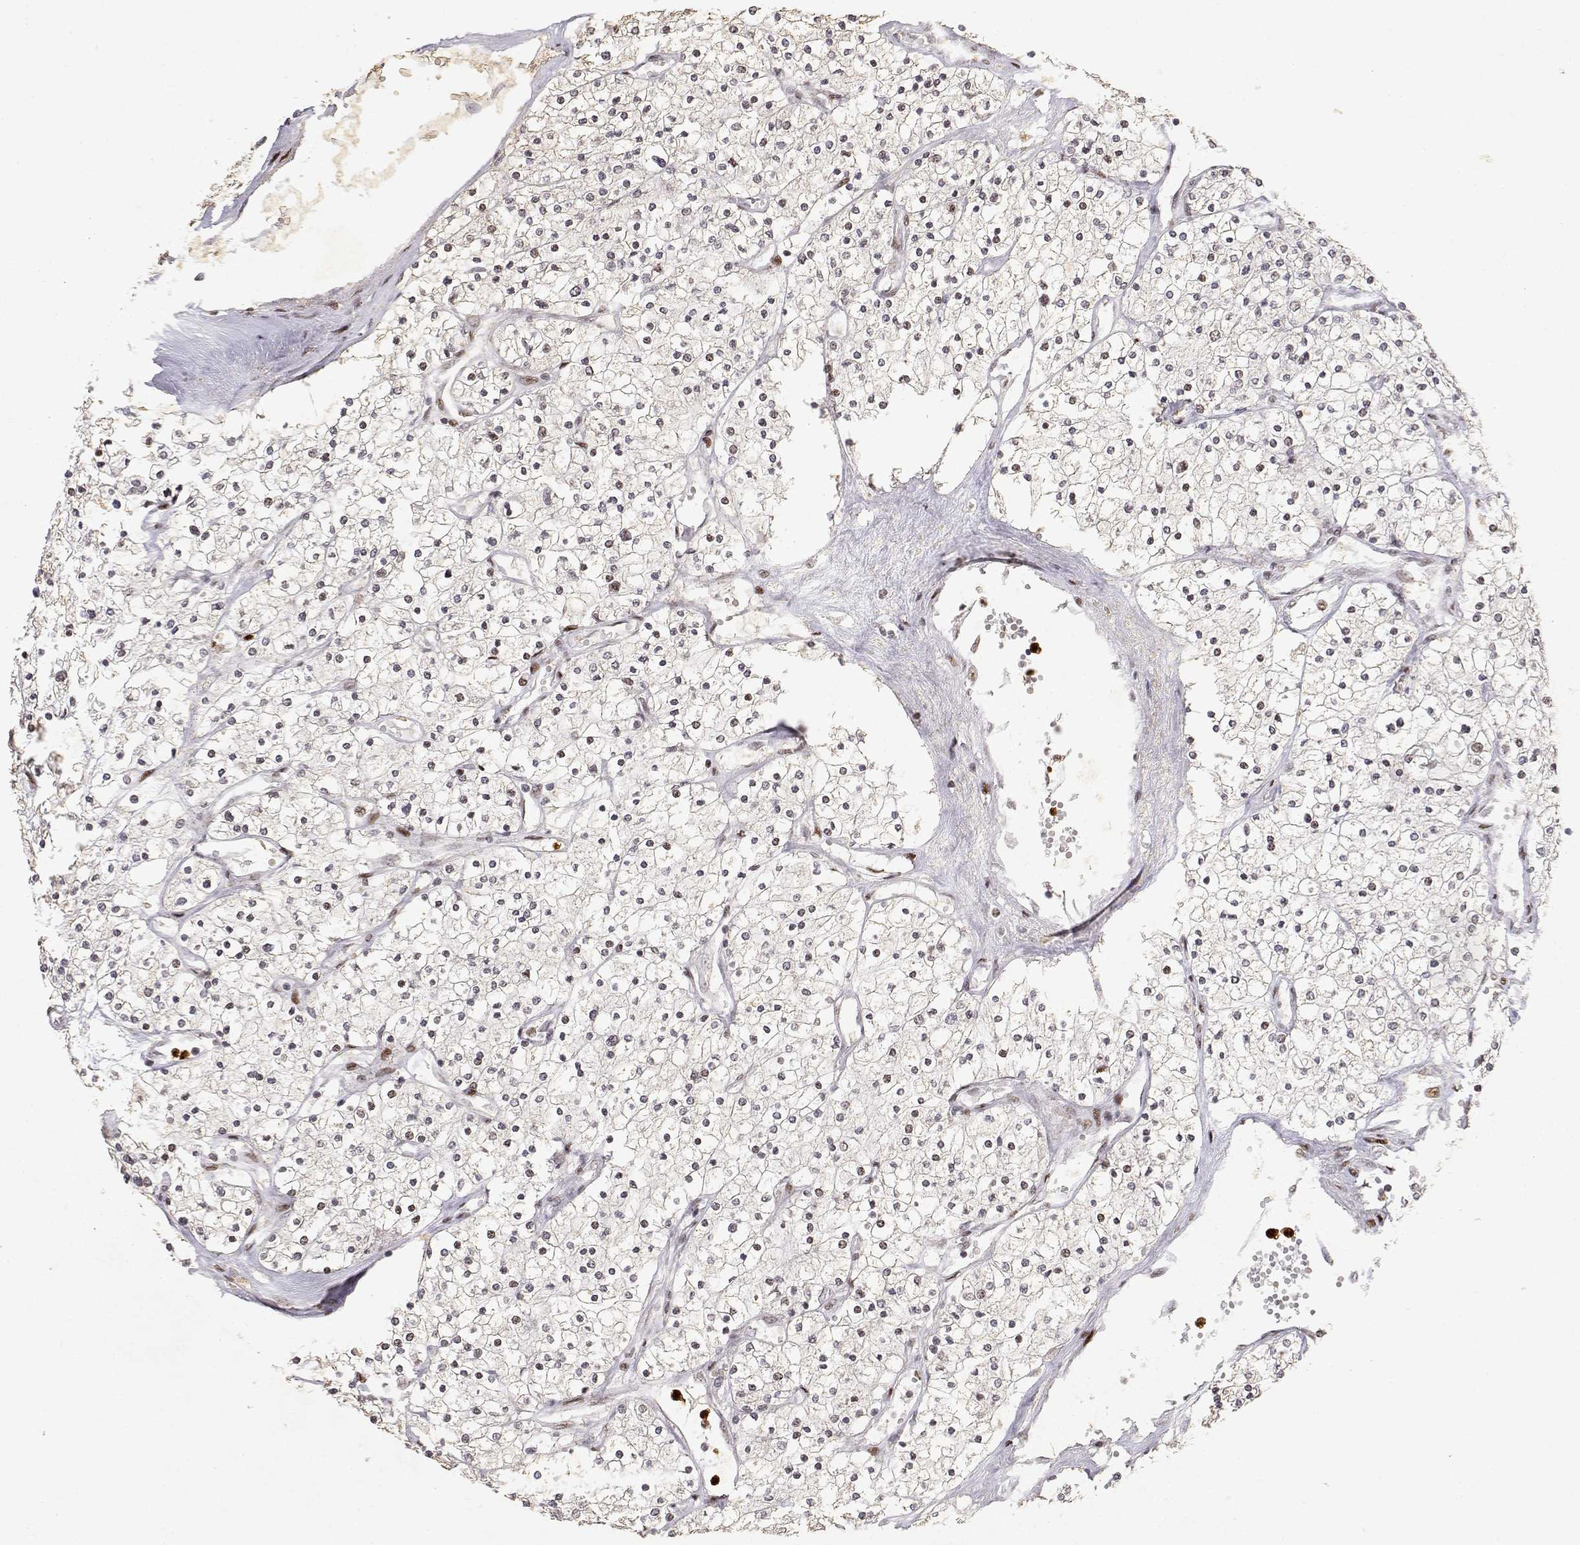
{"staining": {"intensity": "weak", "quantity": "<25%", "location": "nuclear"}, "tissue": "renal cancer", "cell_type": "Tumor cells", "image_type": "cancer", "snomed": [{"axis": "morphology", "description": "Adenocarcinoma, NOS"}, {"axis": "topography", "description": "Kidney"}], "caption": "DAB immunohistochemical staining of human renal adenocarcinoma shows no significant positivity in tumor cells. (Brightfield microscopy of DAB (3,3'-diaminobenzidine) IHC at high magnification).", "gene": "RSF1", "patient": {"sex": "male", "age": 80}}